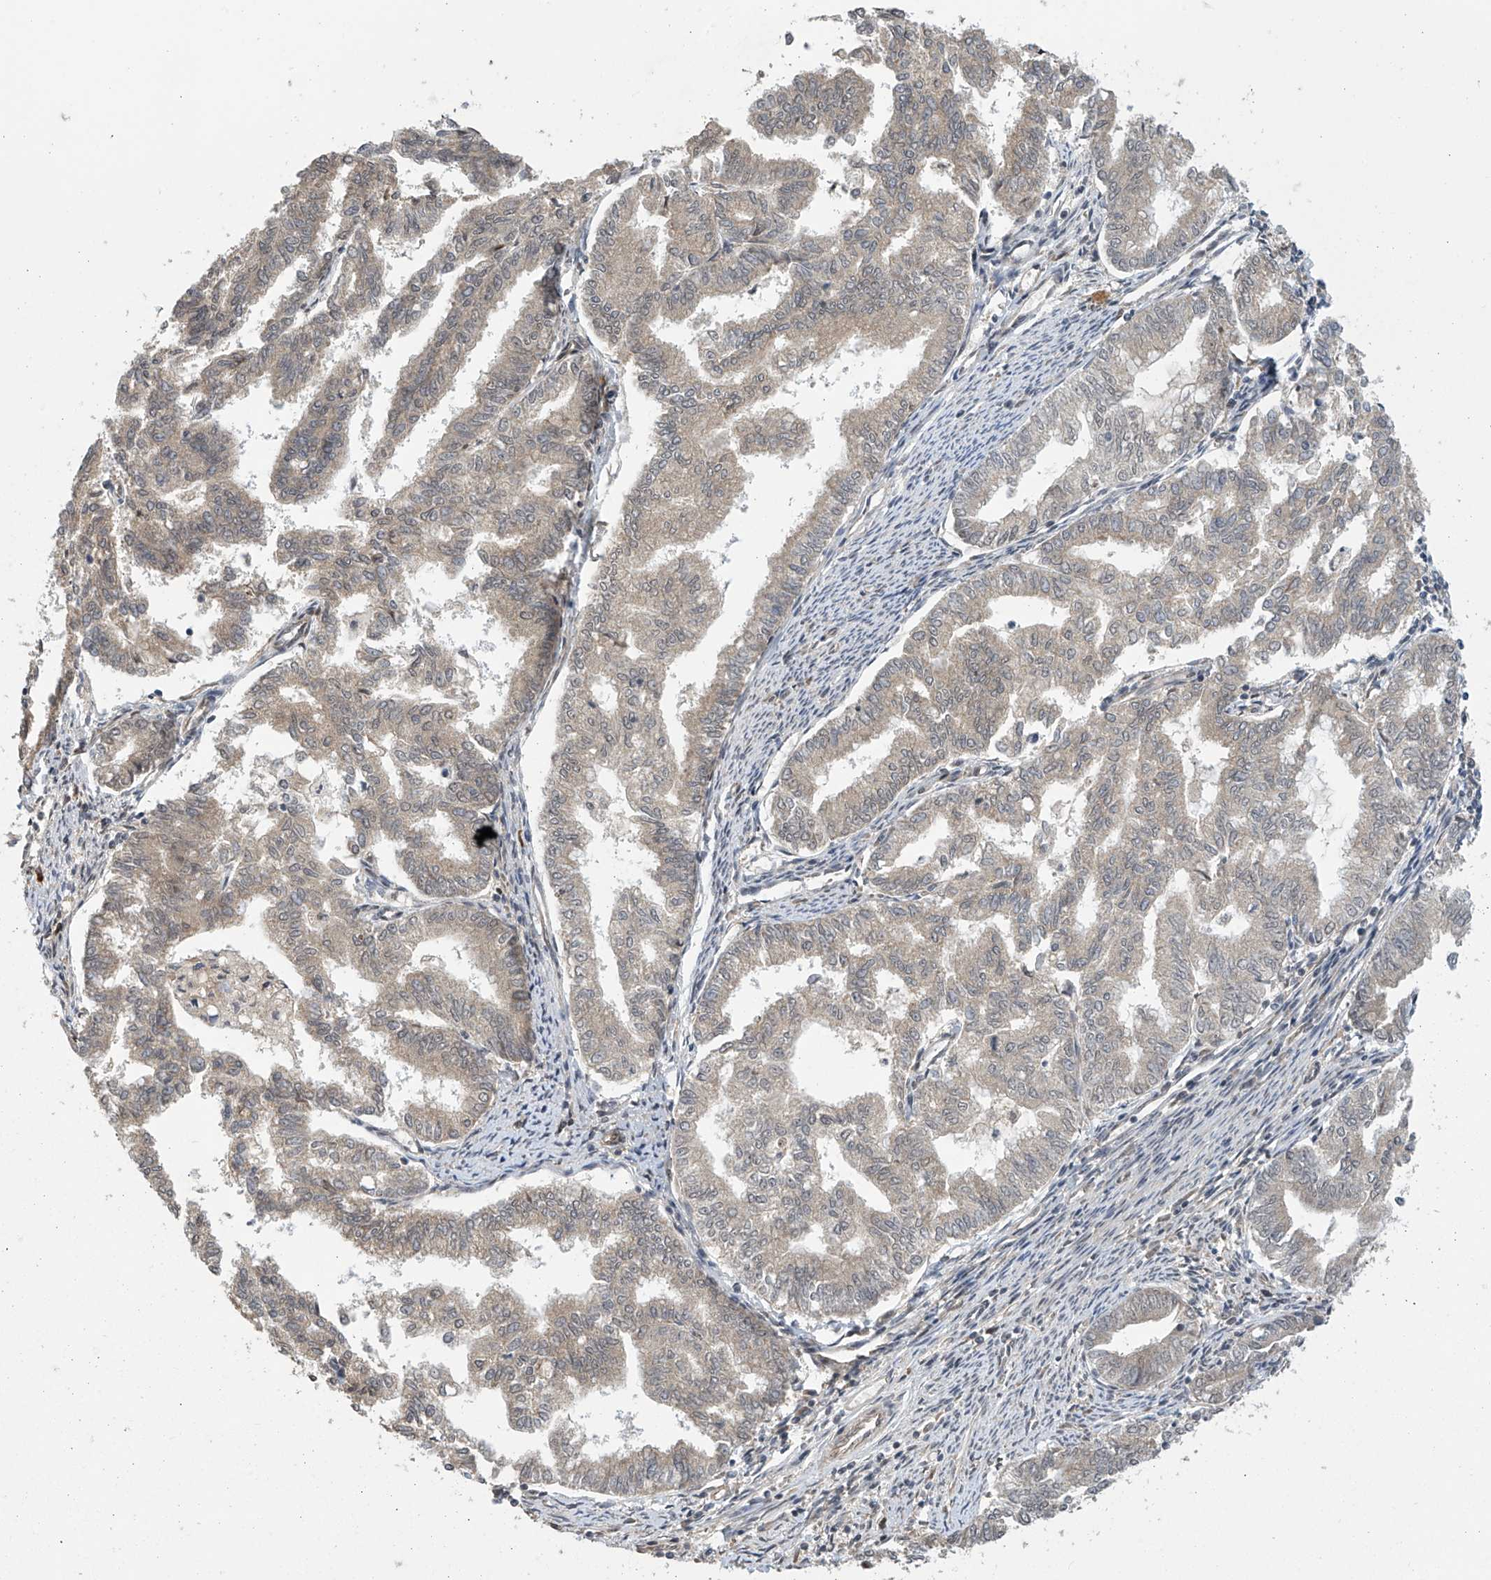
{"staining": {"intensity": "weak", "quantity": "<25%", "location": "cytoplasmic/membranous"}, "tissue": "endometrial cancer", "cell_type": "Tumor cells", "image_type": "cancer", "snomed": [{"axis": "morphology", "description": "Adenocarcinoma, NOS"}, {"axis": "topography", "description": "Endometrium"}], "caption": "Image shows no protein staining in tumor cells of endometrial adenocarcinoma tissue.", "gene": "ABHD13", "patient": {"sex": "female", "age": 79}}